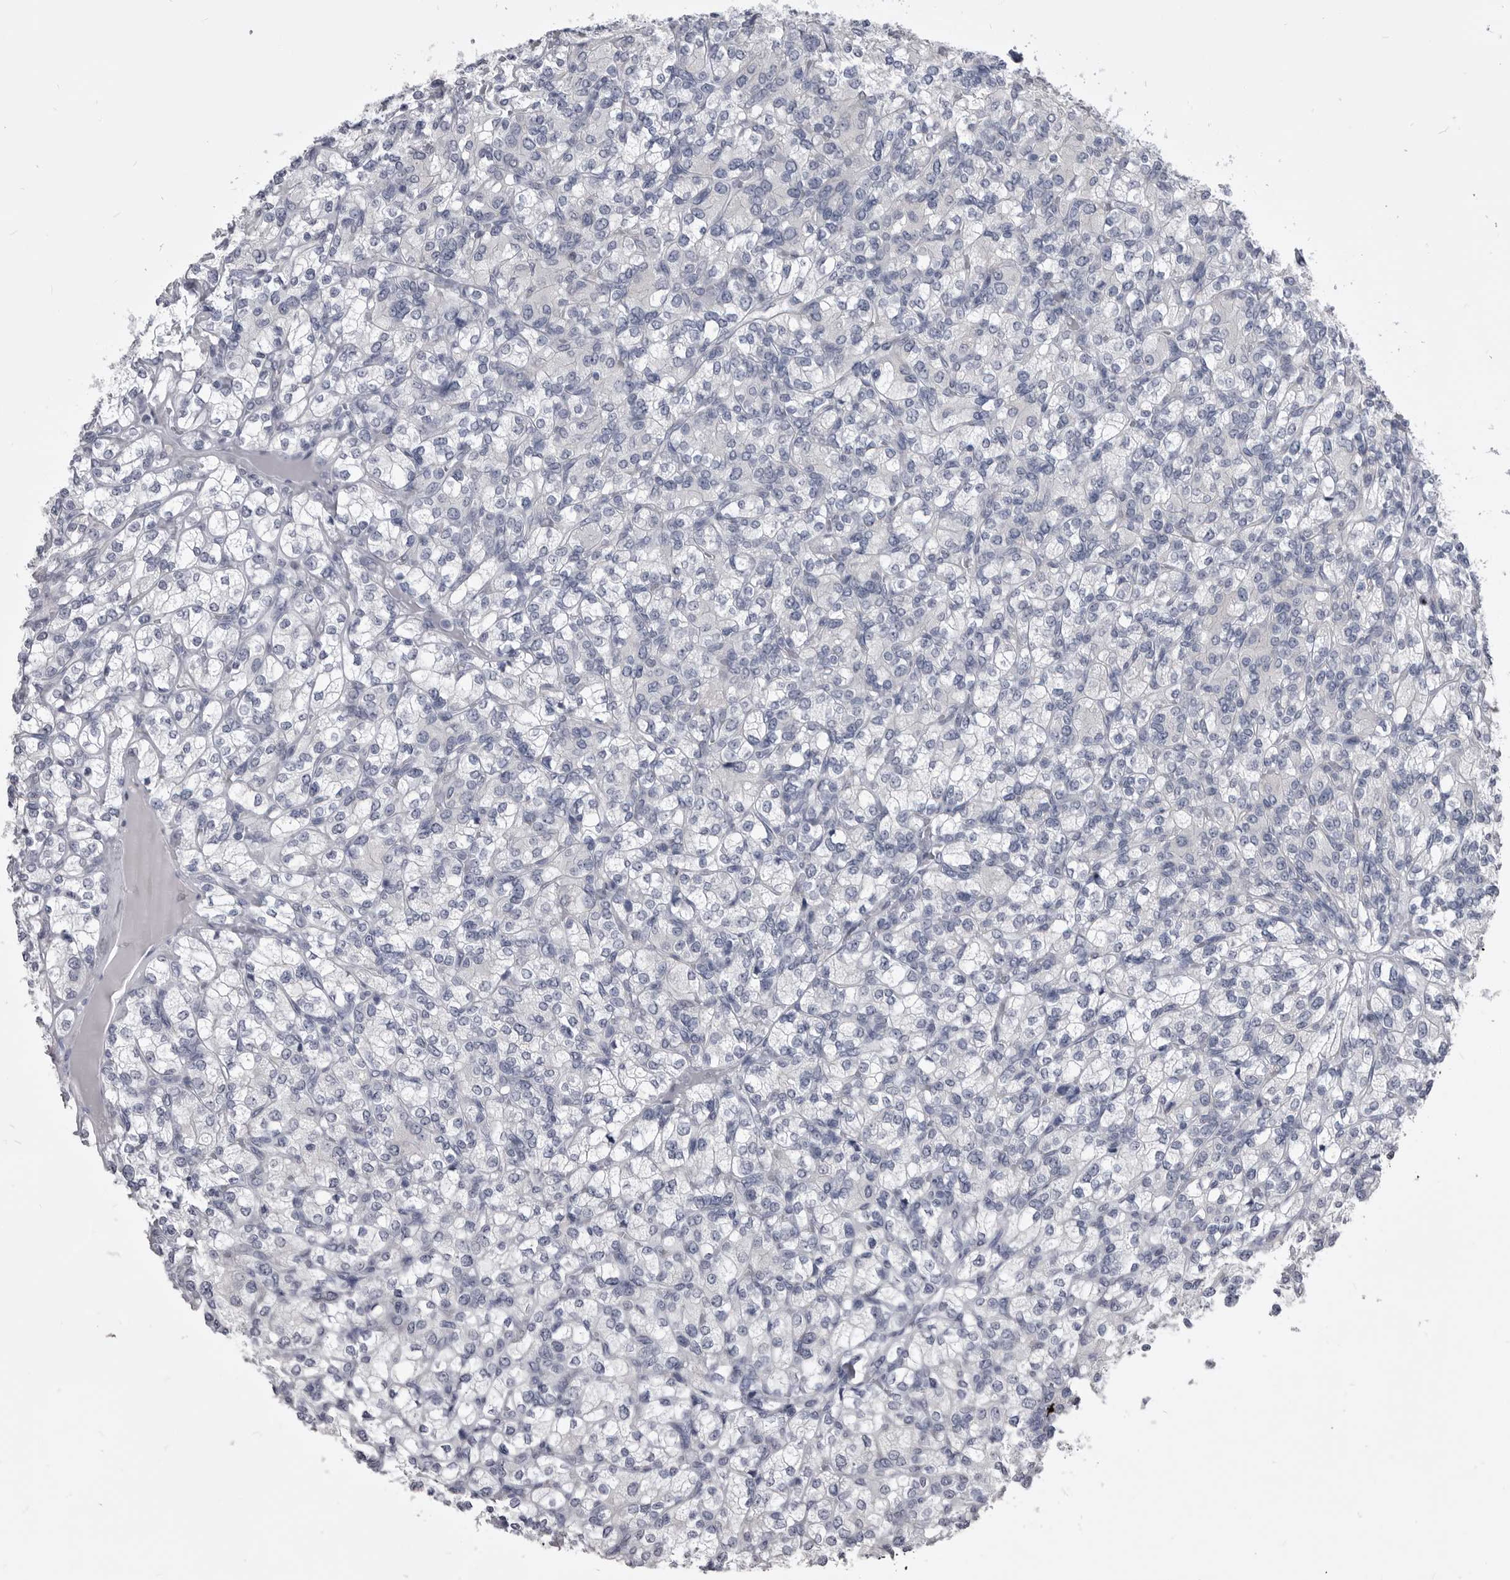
{"staining": {"intensity": "negative", "quantity": "none", "location": "none"}, "tissue": "renal cancer", "cell_type": "Tumor cells", "image_type": "cancer", "snomed": [{"axis": "morphology", "description": "Adenocarcinoma, NOS"}, {"axis": "topography", "description": "Kidney"}], "caption": "This is a photomicrograph of IHC staining of adenocarcinoma (renal), which shows no expression in tumor cells.", "gene": "ANK2", "patient": {"sex": "male", "age": 77}}